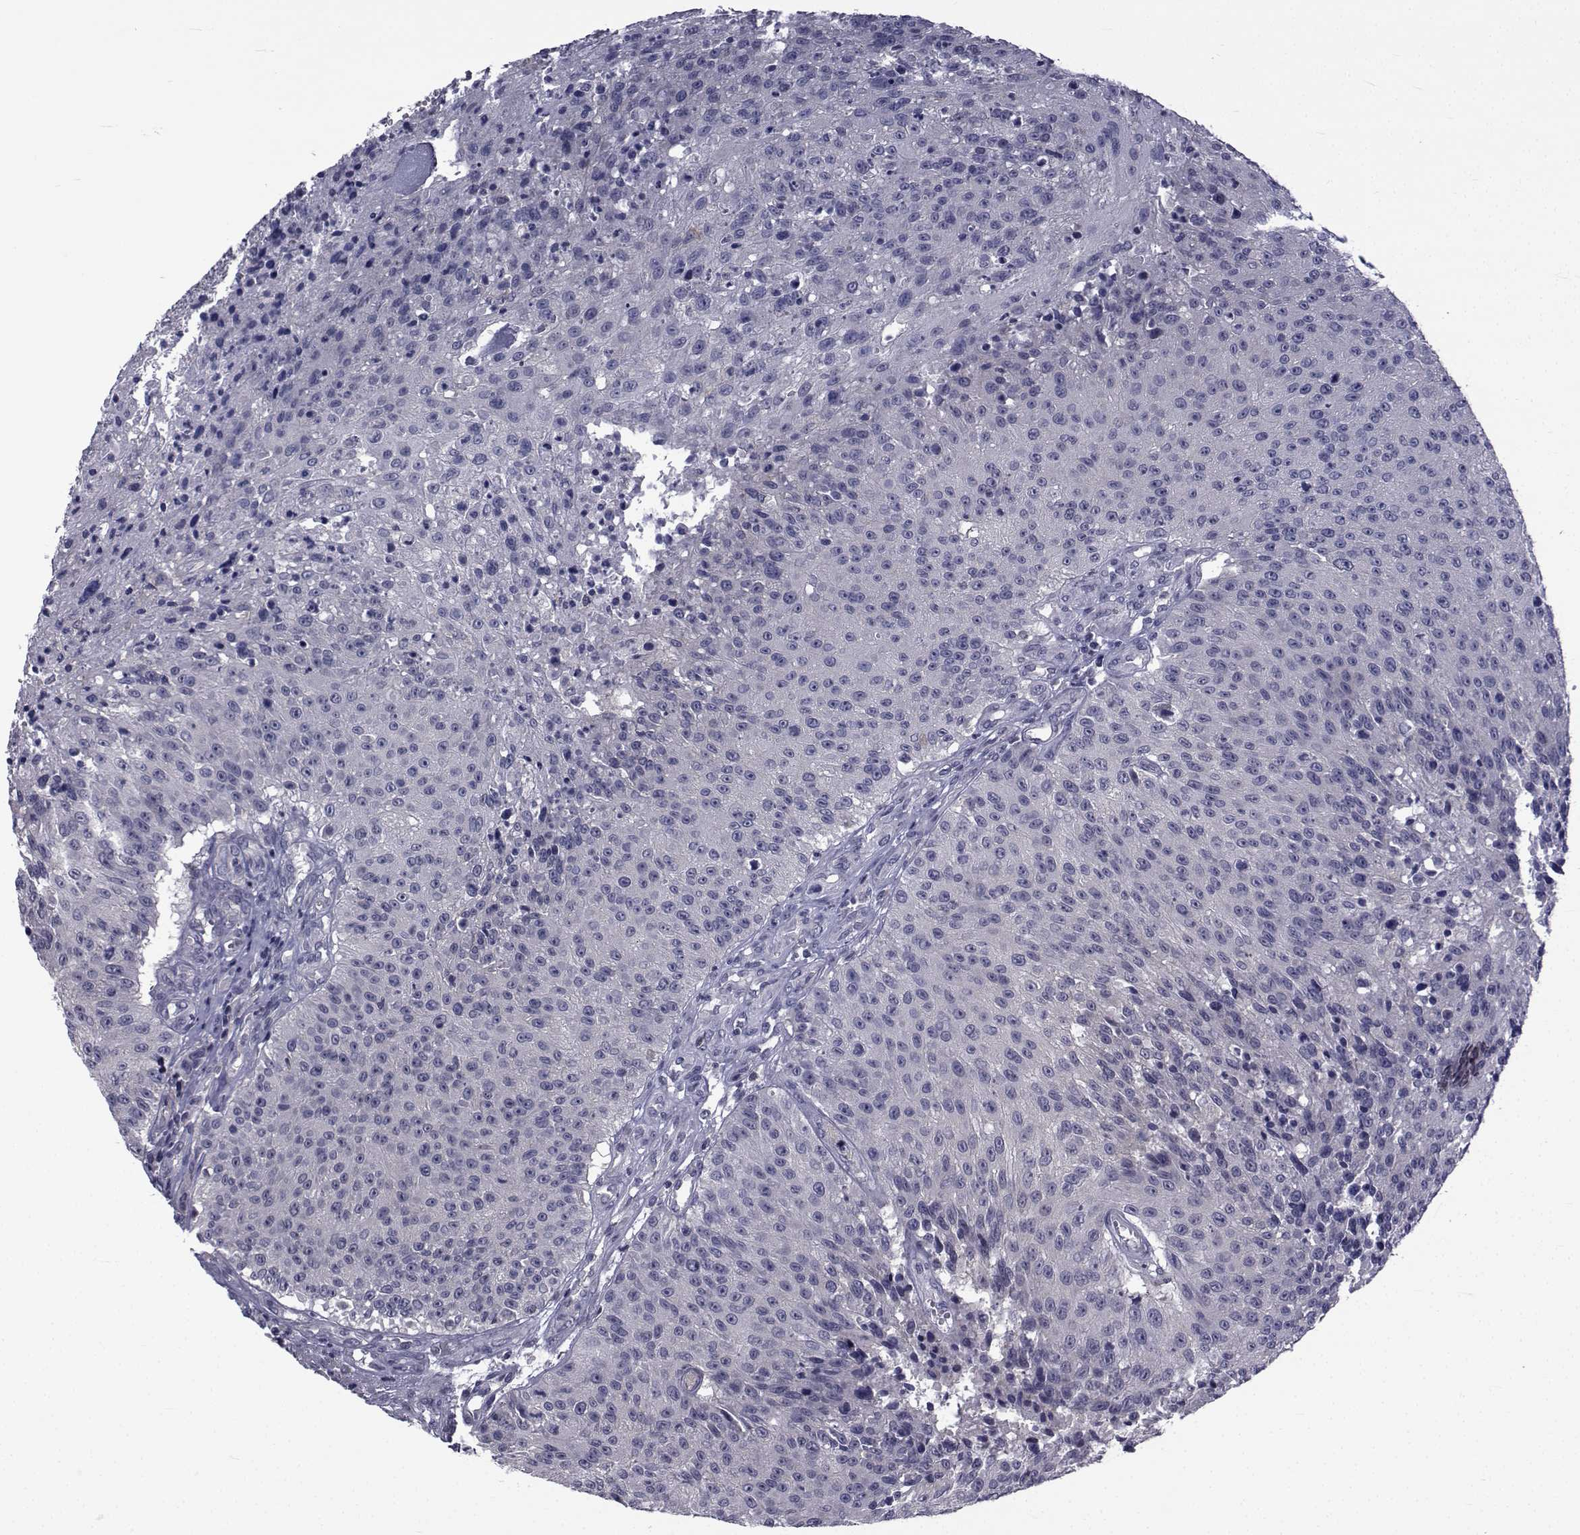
{"staining": {"intensity": "negative", "quantity": "none", "location": "none"}, "tissue": "urothelial cancer", "cell_type": "Tumor cells", "image_type": "cancer", "snomed": [{"axis": "morphology", "description": "Urothelial carcinoma, NOS"}, {"axis": "topography", "description": "Urinary bladder"}], "caption": "This is an IHC histopathology image of transitional cell carcinoma. There is no positivity in tumor cells.", "gene": "SLC30A10", "patient": {"sex": "male", "age": 55}}